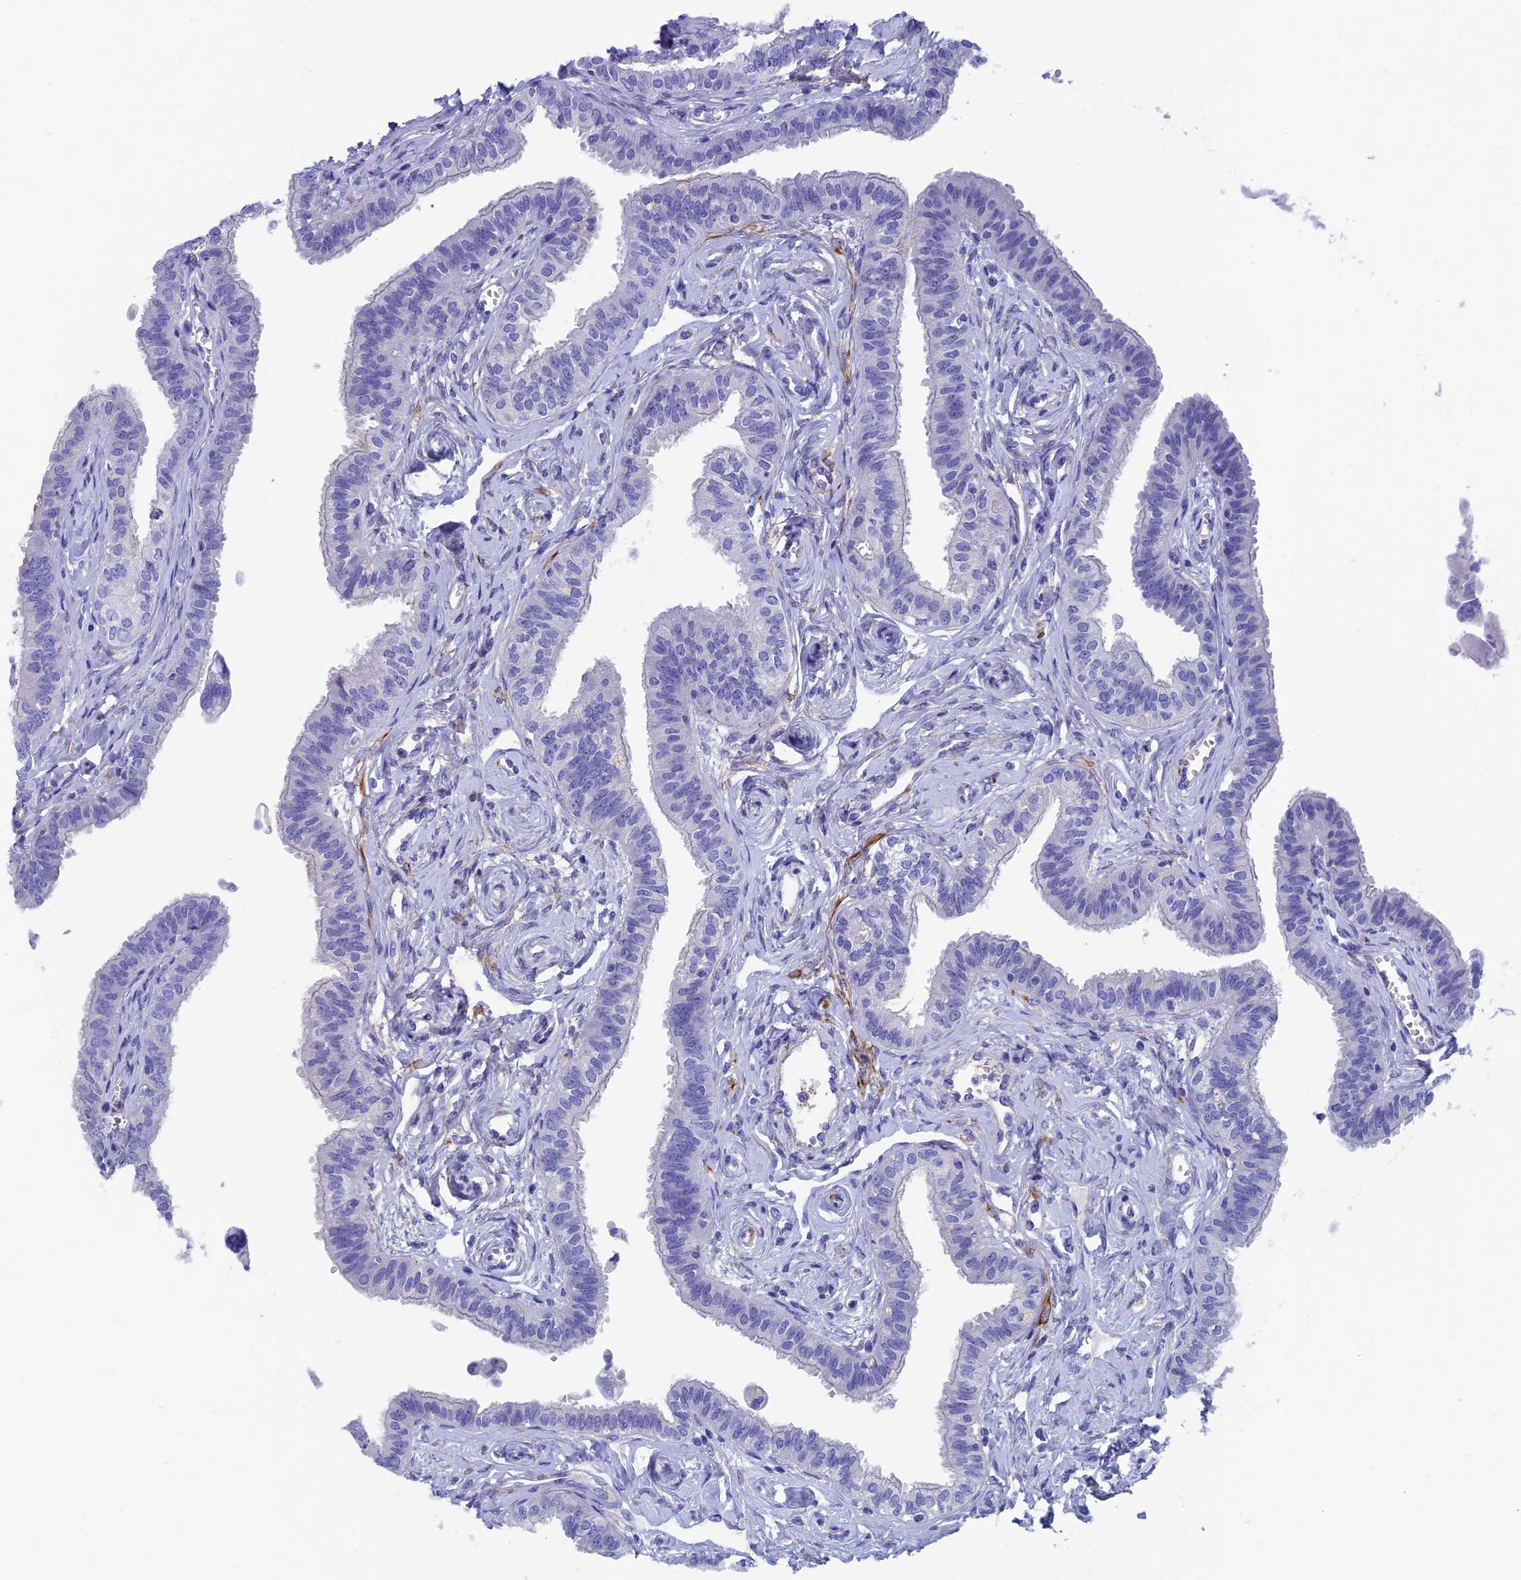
{"staining": {"intensity": "negative", "quantity": "none", "location": "none"}, "tissue": "fallopian tube", "cell_type": "Glandular cells", "image_type": "normal", "snomed": [{"axis": "morphology", "description": "Normal tissue, NOS"}, {"axis": "morphology", "description": "Carcinoma, NOS"}, {"axis": "topography", "description": "Fallopian tube"}, {"axis": "topography", "description": "Ovary"}], "caption": "Glandular cells are negative for brown protein staining in benign fallopian tube. The staining was performed using DAB (3,3'-diaminobenzidine) to visualize the protein expression in brown, while the nuclei were stained in blue with hematoxylin (Magnification: 20x).", "gene": "ADH7", "patient": {"sex": "female", "age": 59}}